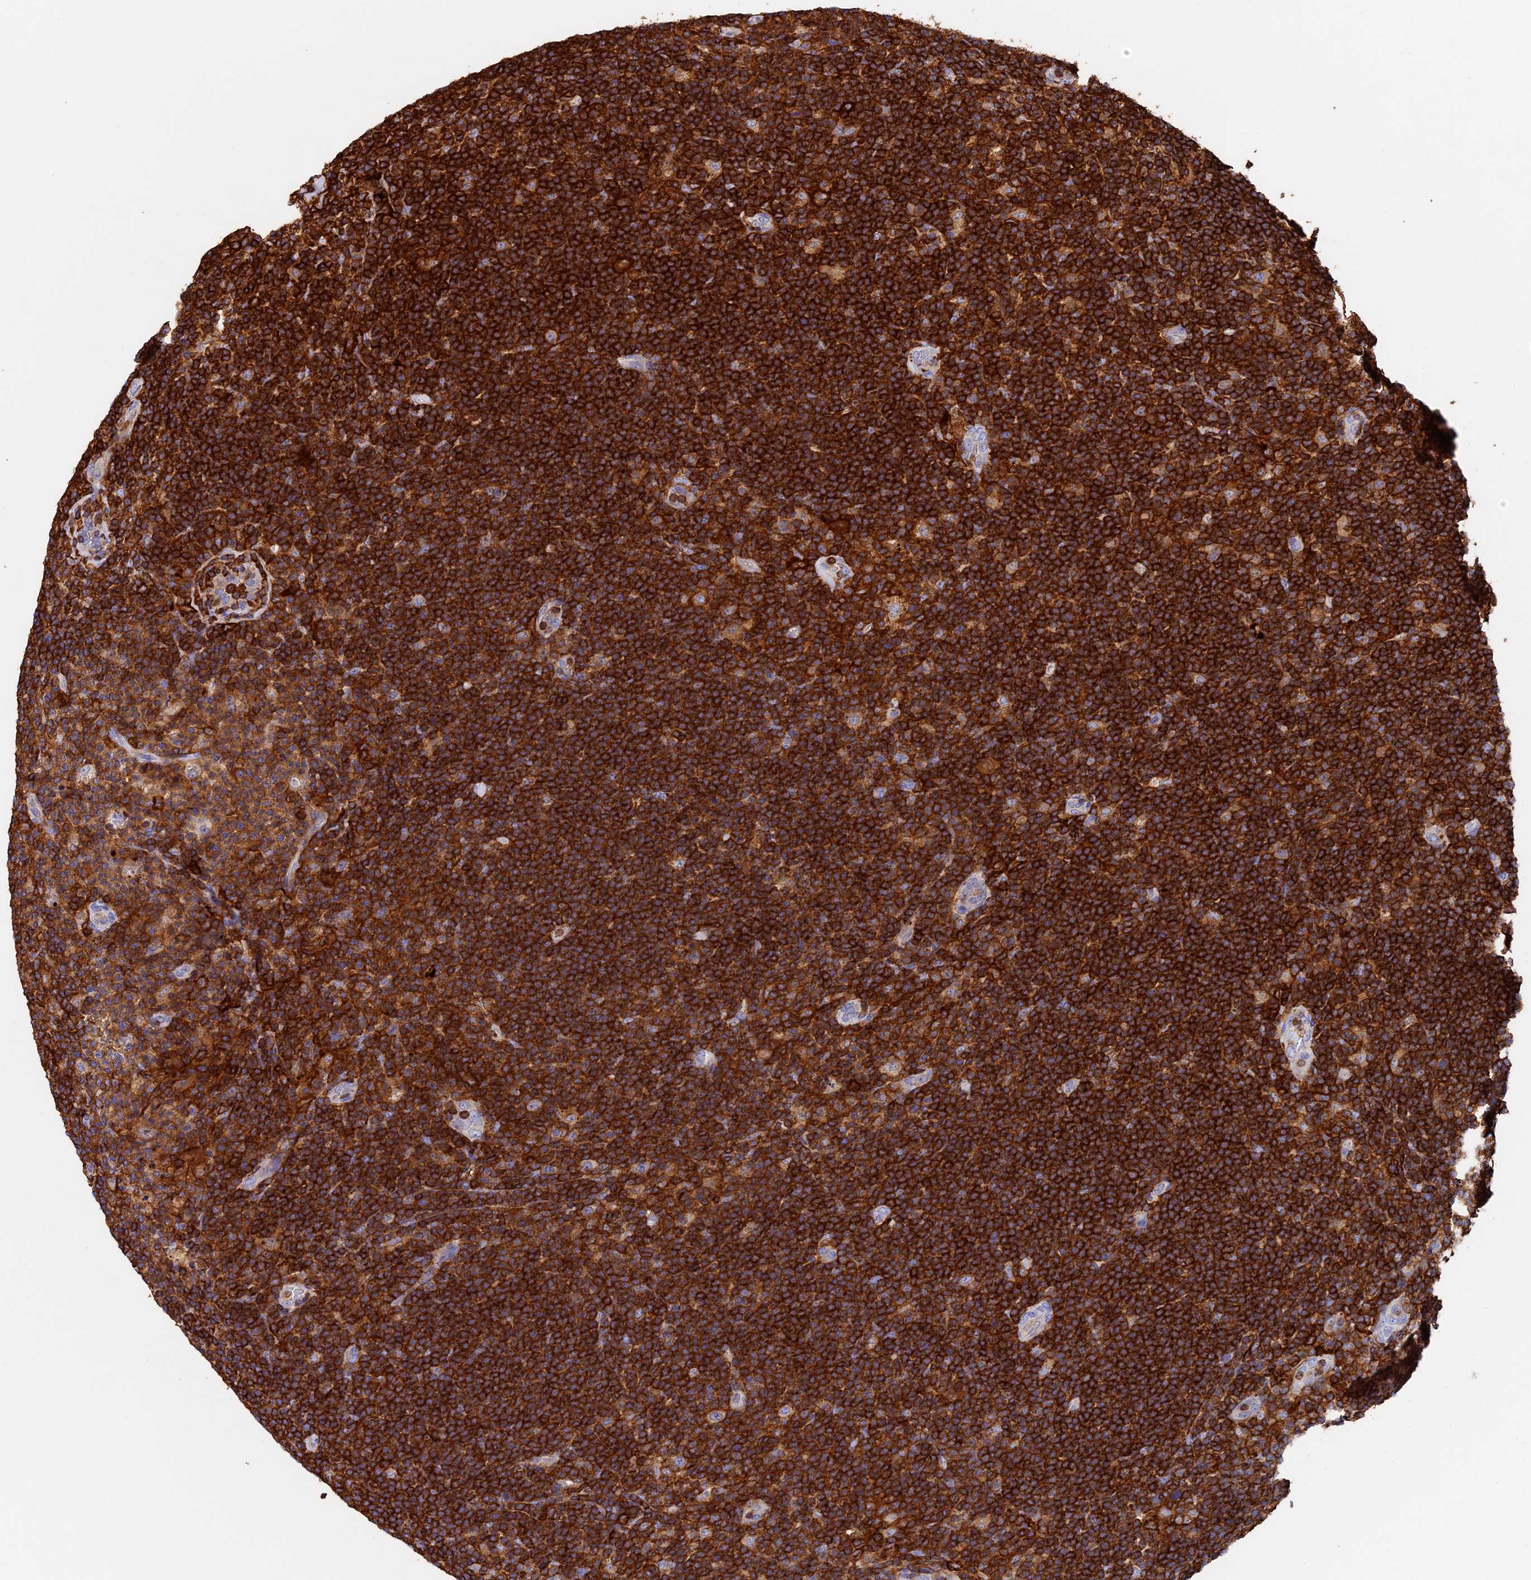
{"staining": {"intensity": "negative", "quantity": "none", "location": "none"}, "tissue": "lymphoma", "cell_type": "Tumor cells", "image_type": "cancer", "snomed": [{"axis": "morphology", "description": "Hodgkin's disease, NOS"}, {"axis": "topography", "description": "Lymph node"}], "caption": "A histopathology image of human lymphoma is negative for staining in tumor cells. (Stains: DAB IHC with hematoxylin counter stain, Microscopy: brightfield microscopy at high magnification).", "gene": "ADAT1", "patient": {"sex": "female", "age": 57}}